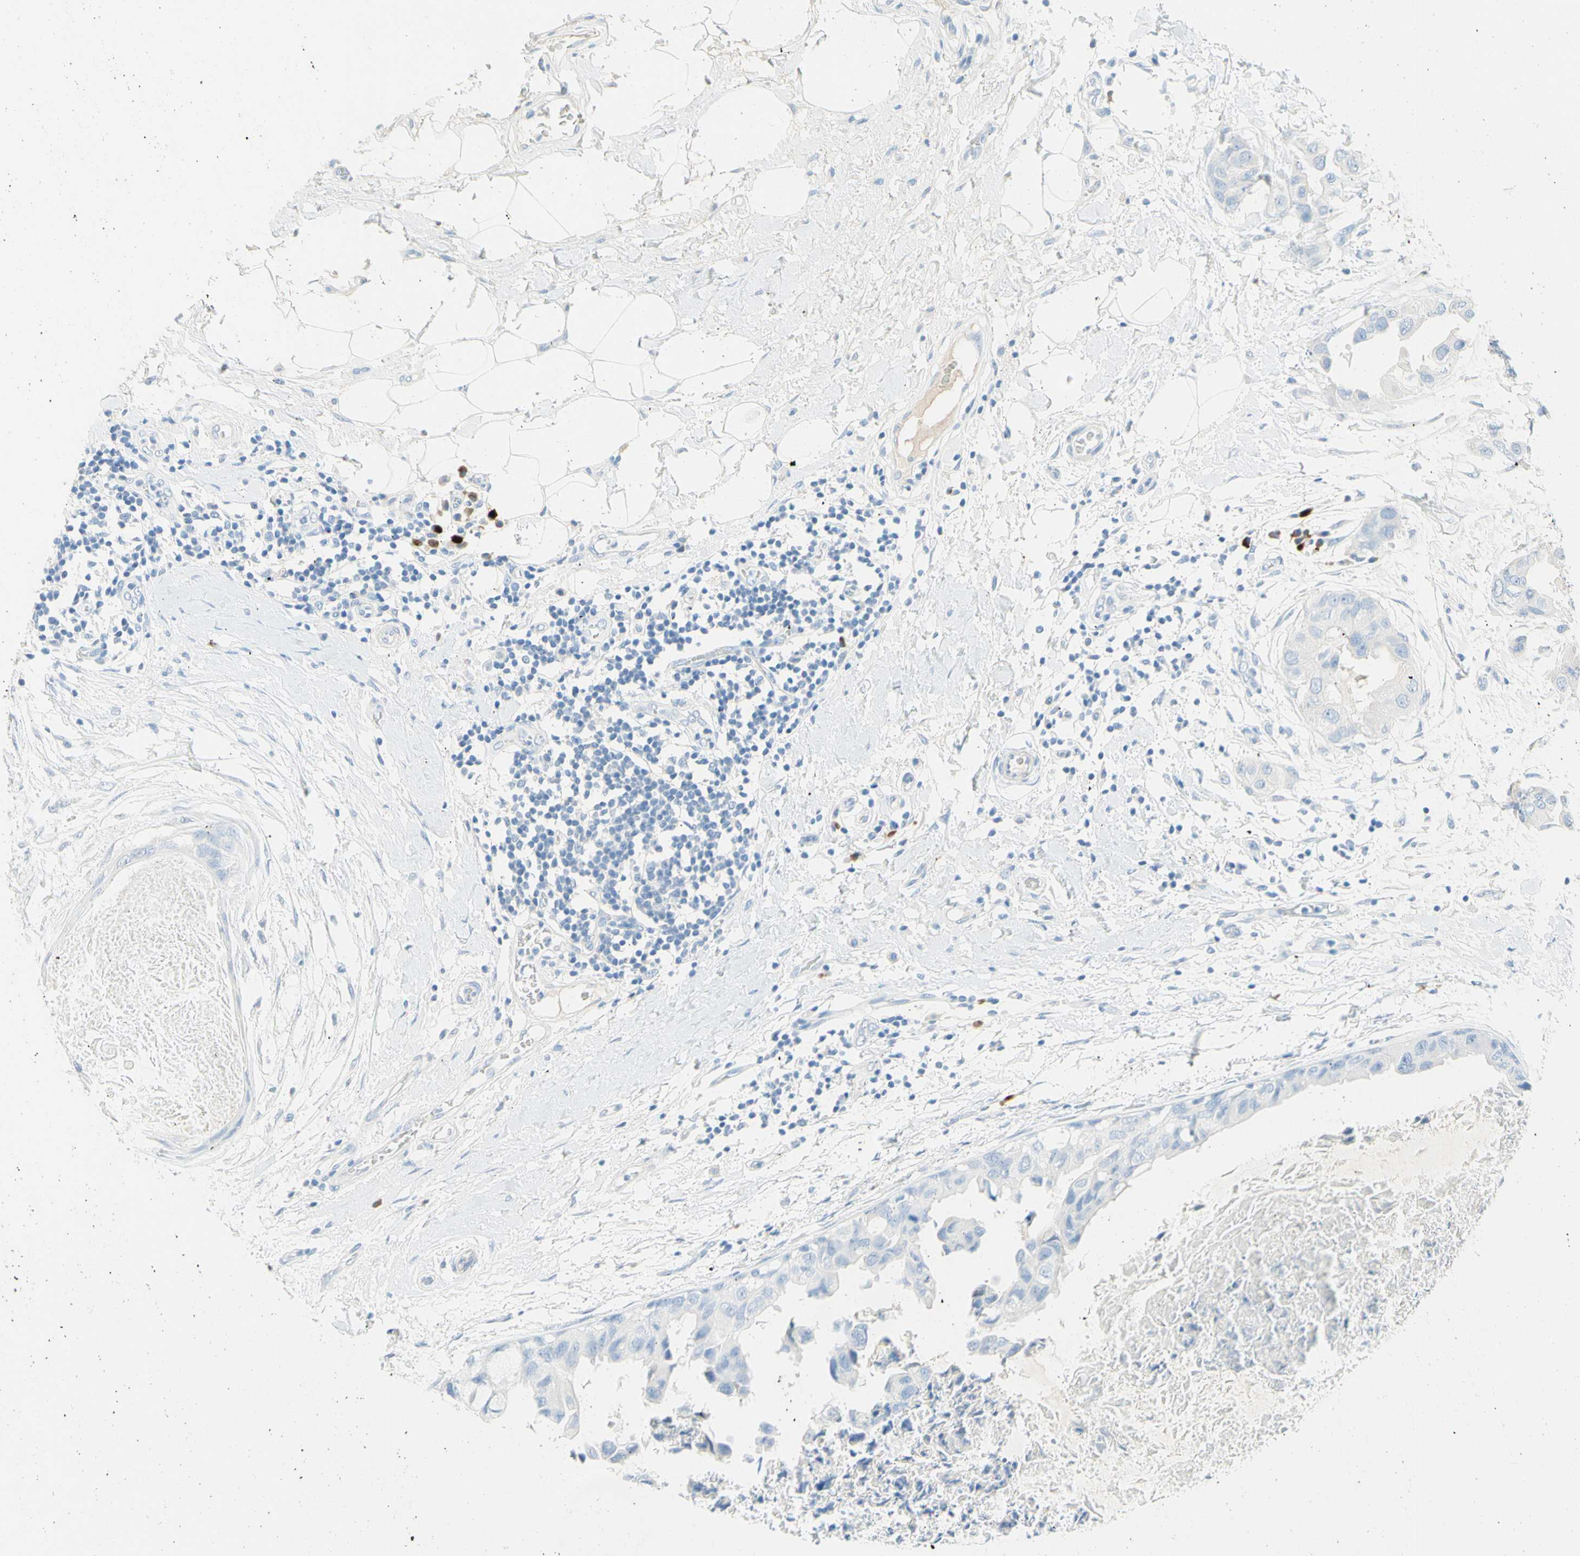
{"staining": {"intensity": "negative", "quantity": "none", "location": "none"}, "tissue": "breast cancer", "cell_type": "Tumor cells", "image_type": "cancer", "snomed": [{"axis": "morphology", "description": "Duct carcinoma"}, {"axis": "topography", "description": "Breast"}], "caption": "High magnification brightfield microscopy of breast intraductal carcinoma stained with DAB (brown) and counterstained with hematoxylin (blue): tumor cells show no significant staining.", "gene": "IL6ST", "patient": {"sex": "female", "age": 40}}